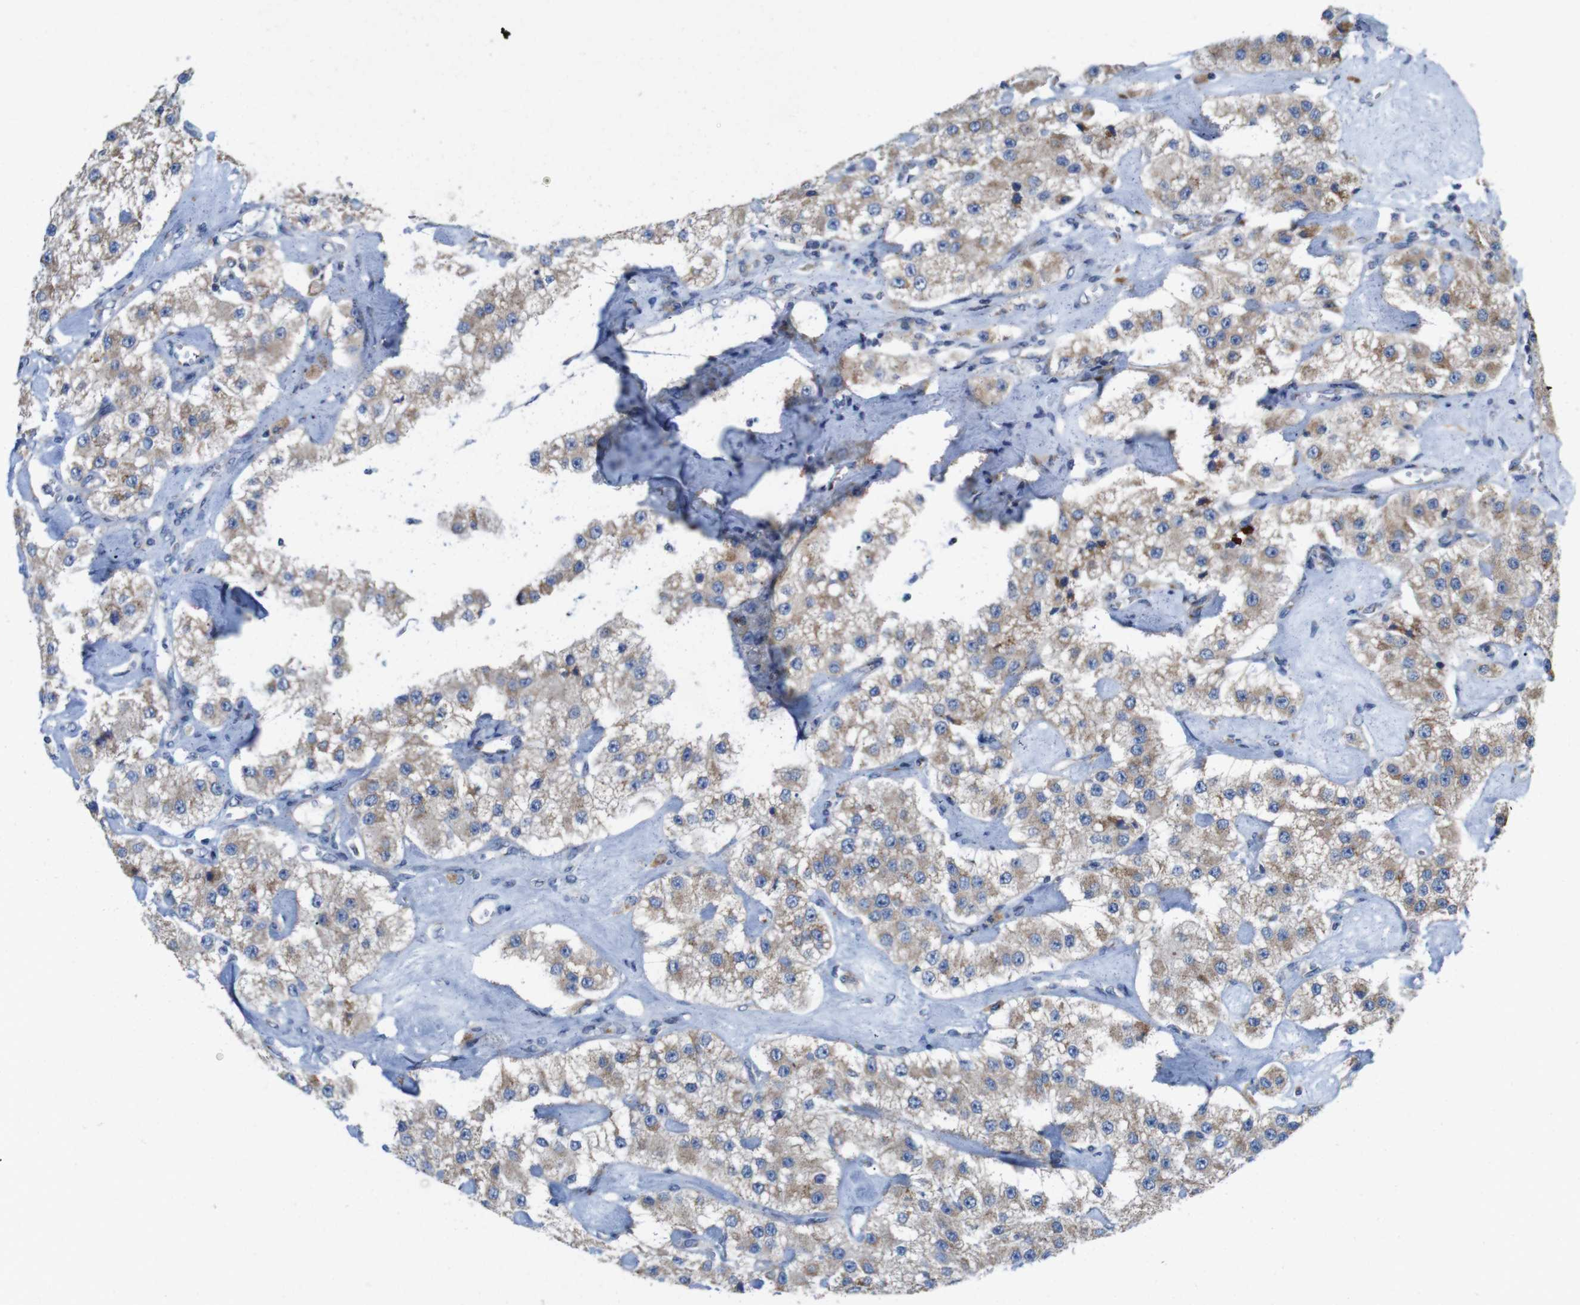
{"staining": {"intensity": "moderate", "quantity": "25%-75%", "location": "cytoplasmic/membranous"}, "tissue": "carcinoid", "cell_type": "Tumor cells", "image_type": "cancer", "snomed": [{"axis": "morphology", "description": "Carcinoid, malignant, NOS"}, {"axis": "topography", "description": "Pancreas"}], "caption": "Carcinoid stained with a protein marker reveals moderate staining in tumor cells.", "gene": "EFCAB14", "patient": {"sex": "male", "age": 41}}